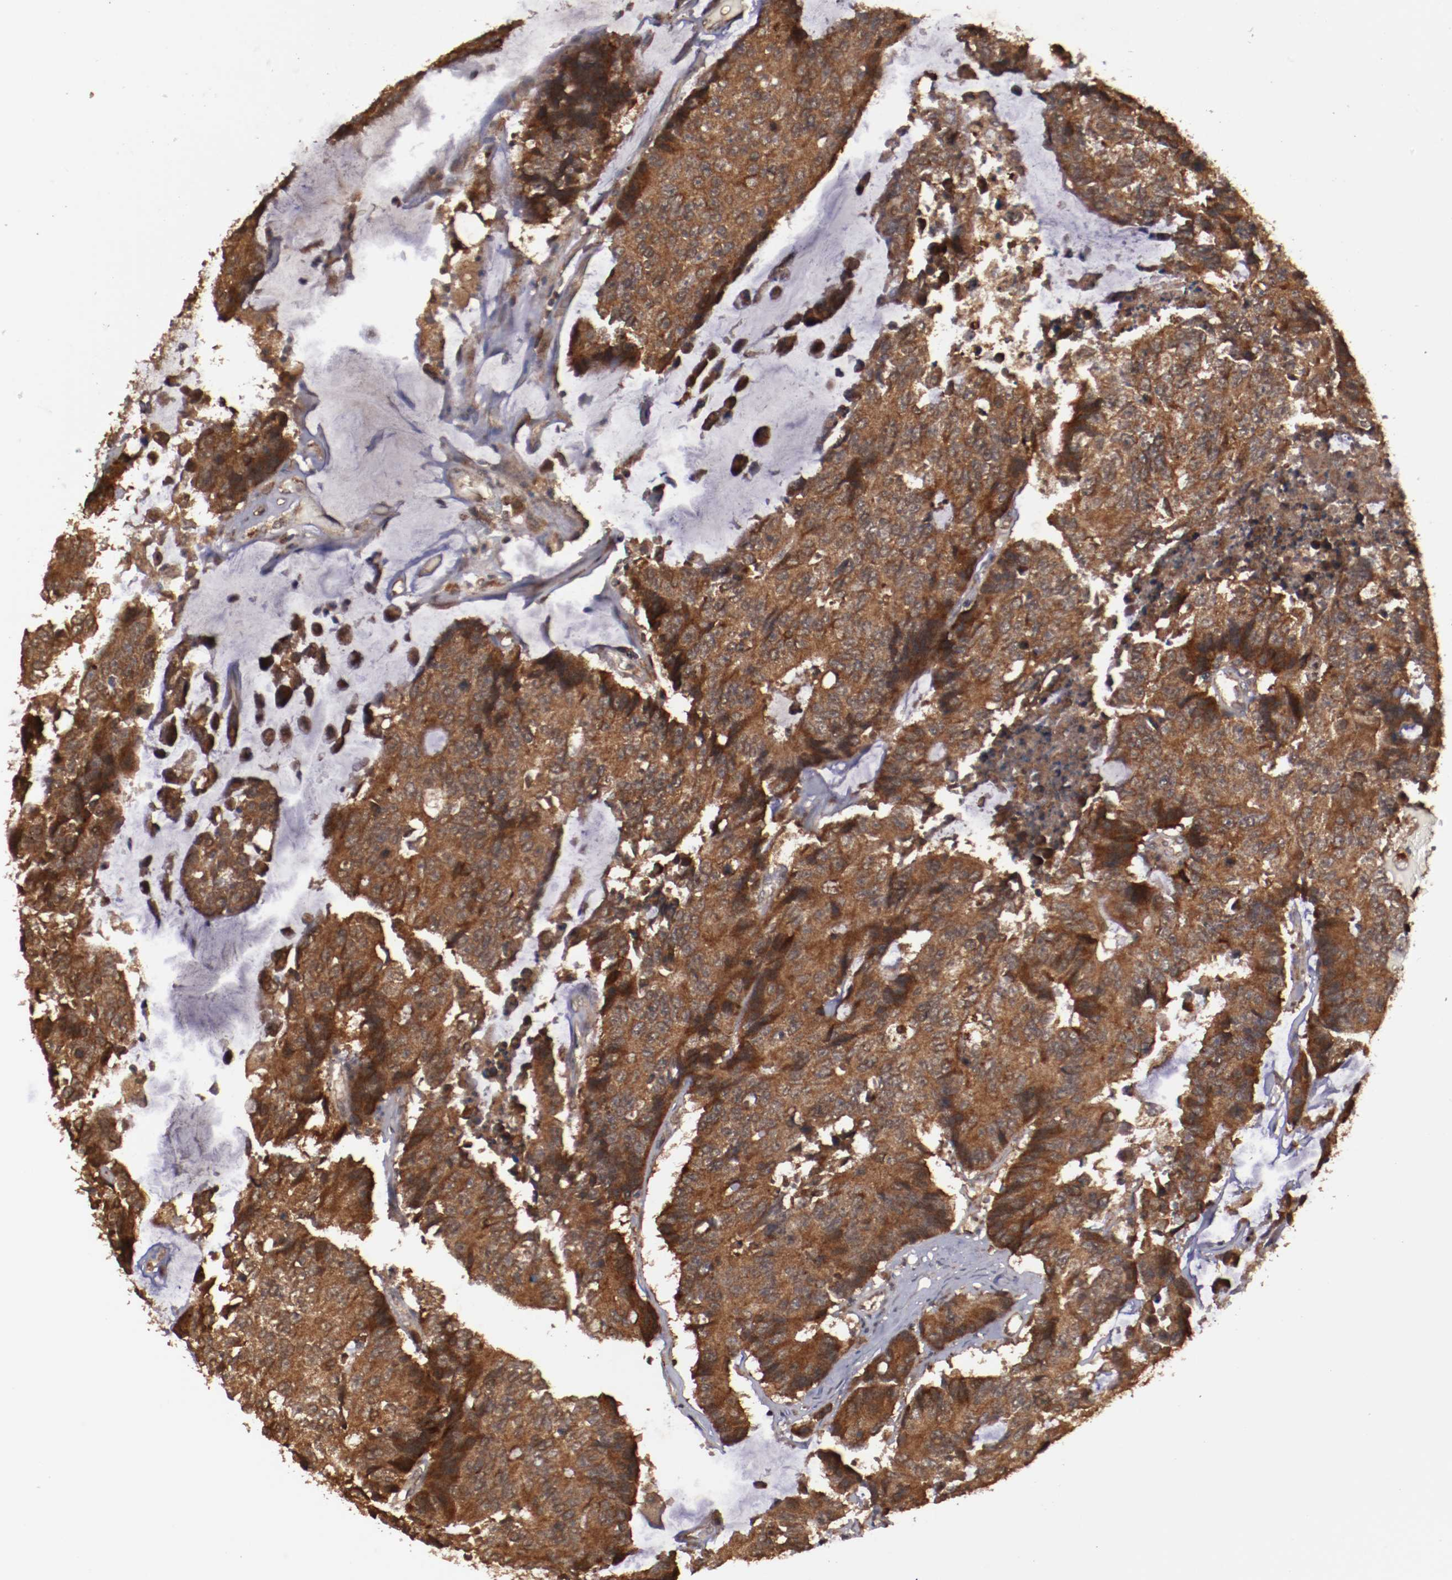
{"staining": {"intensity": "strong", "quantity": ">75%", "location": "cytoplasmic/membranous"}, "tissue": "colorectal cancer", "cell_type": "Tumor cells", "image_type": "cancer", "snomed": [{"axis": "morphology", "description": "Adenocarcinoma, NOS"}, {"axis": "topography", "description": "Colon"}], "caption": "A histopathology image of colorectal adenocarcinoma stained for a protein exhibits strong cytoplasmic/membranous brown staining in tumor cells.", "gene": "TENM1", "patient": {"sex": "female", "age": 86}}